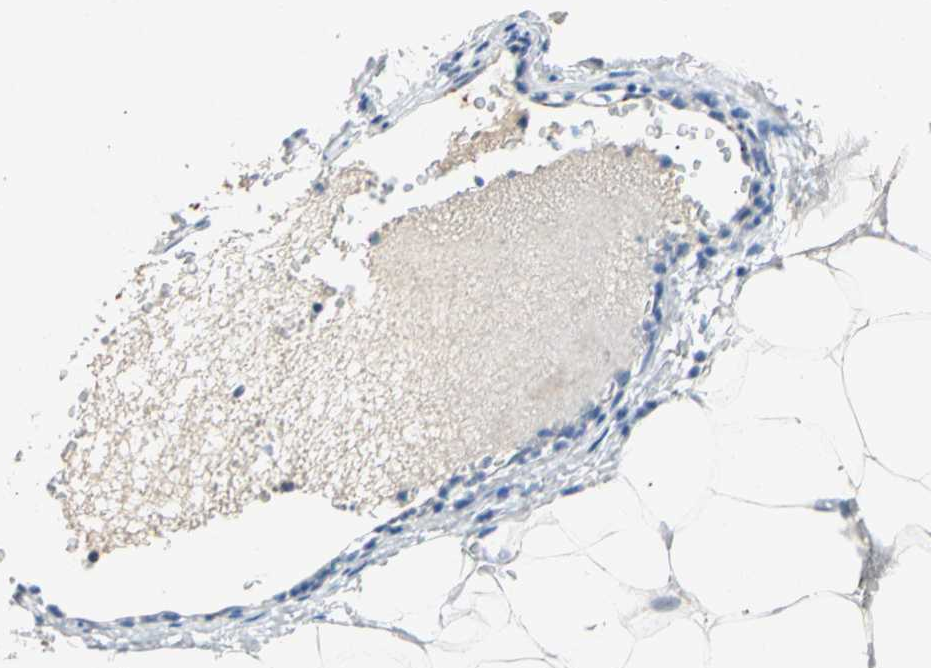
{"staining": {"intensity": "negative", "quantity": "none", "location": "none"}, "tissue": "adipose tissue", "cell_type": "Adipocytes", "image_type": "normal", "snomed": [{"axis": "morphology", "description": "Normal tissue, NOS"}, {"axis": "topography", "description": "Breast"}, {"axis": "topography", "description": "Adipose tissue"}], "caption": "Immunohistochemistry histopathology image of benign adipose tissue: human adipose tissue stained with DAB exhibits no significant protein expression in adipocytes.", "gene": "GASK1B", "patient": {"sex": "female", "age": 25}}